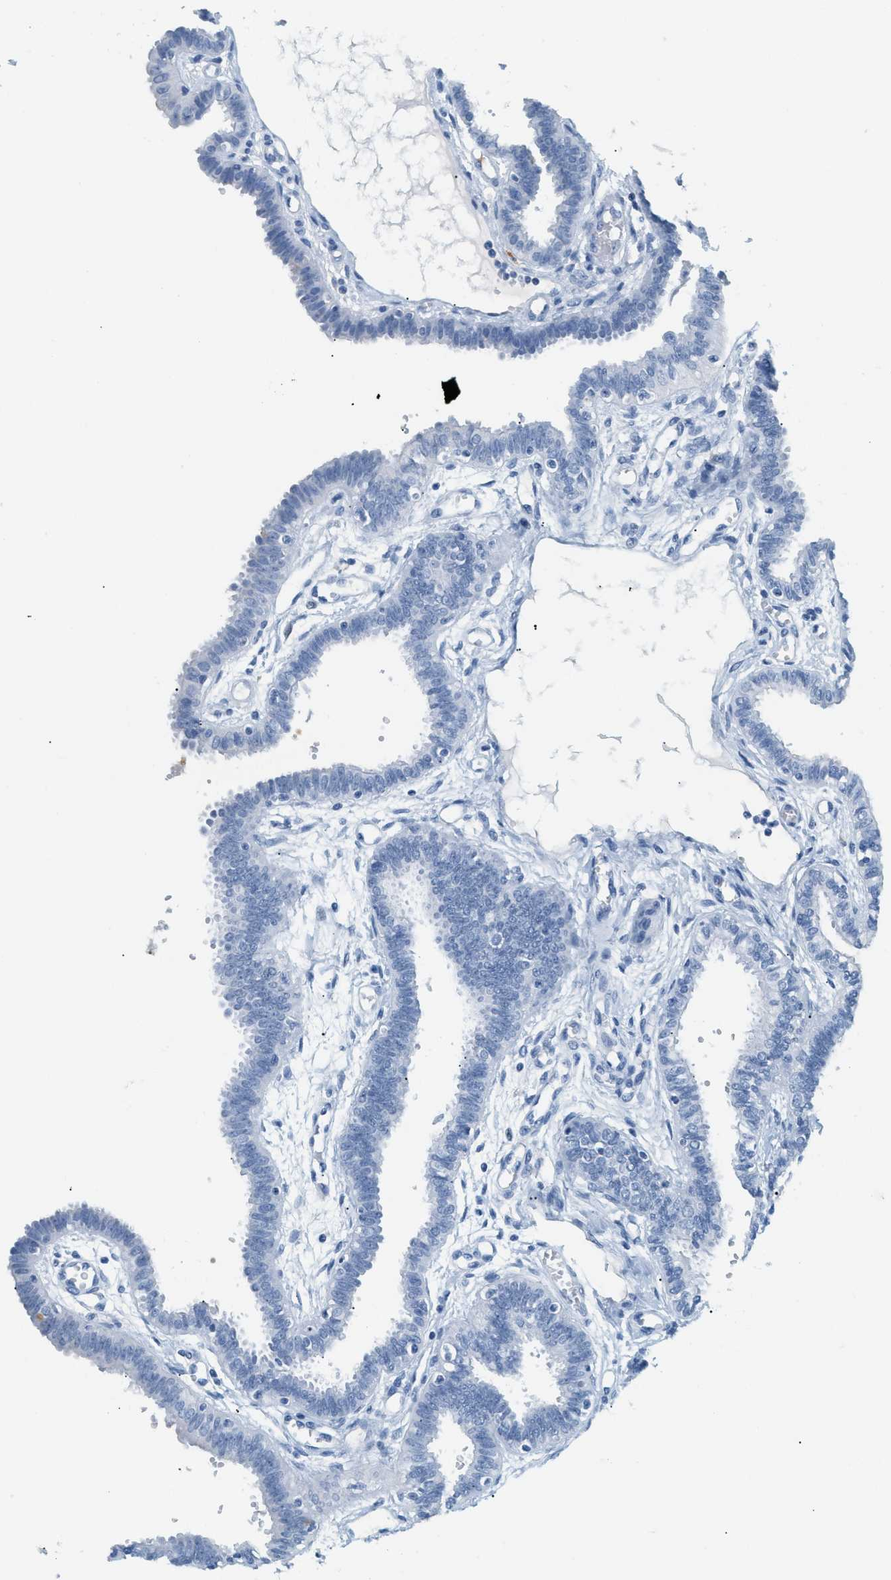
{"staining": {"intensity": "negative", "quantity": "none", "location": "none"}, "tissue": "fallopian tube", "cell_type": "Glandular cells", "image_type": "normal", "snomed": [{"axis": "morphology", "description": "Normal tissue, NOS"}, {"axis": "topography", "description": "Fallopian tube"}], "caption": "DAB immunohistochemical staining of benign fallopian tube displays no significant expression in glandular cells. (DAB (3,3'-diaminobenzidine) IHC, high magnification).", "gene": "LCN2", "patient": {"sex": "female", "age": 32}}